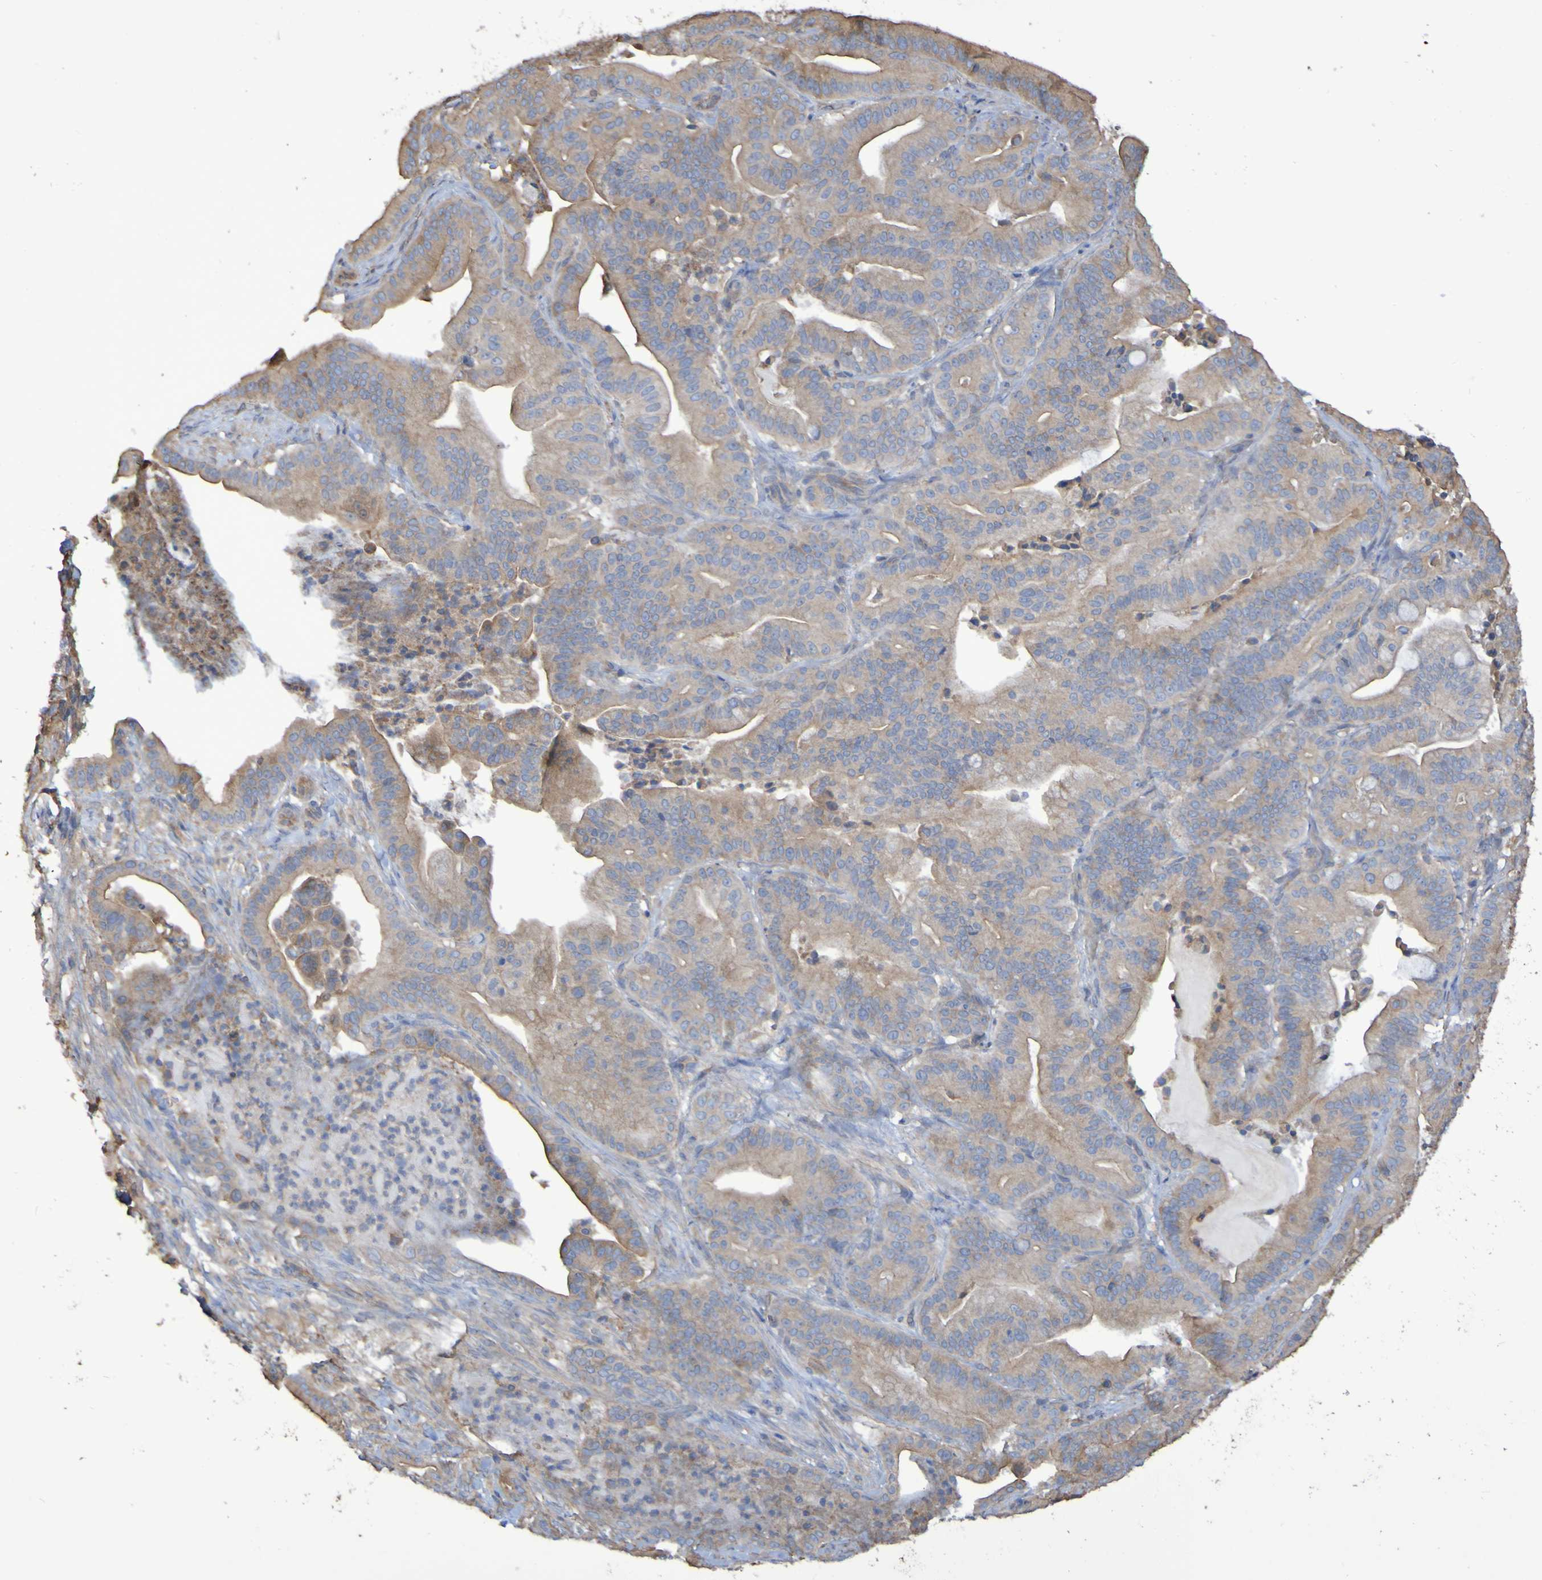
{"staining": {"intensity": "weak", "quantity": ">75%", "location": "cytoplasmic/membranous"}, "tissue": "pancreatic cancer", "cell_type": "Tumor cells", "image_type": "cancer", "snomed": [{"axis": "morphology", "description": "Adenocarcinoma, NOS"}, {"axis": "topography", "description": "Pancreas"}], "caption": "A histopathology image of human adenocarcinoma (pancreatic) stained for a protein demonstrates weak cytoplasmic/membranous brown staining in tumor cells.", "gene": "SYNJ1", "patient": {"sex": "male", "age": 63}}